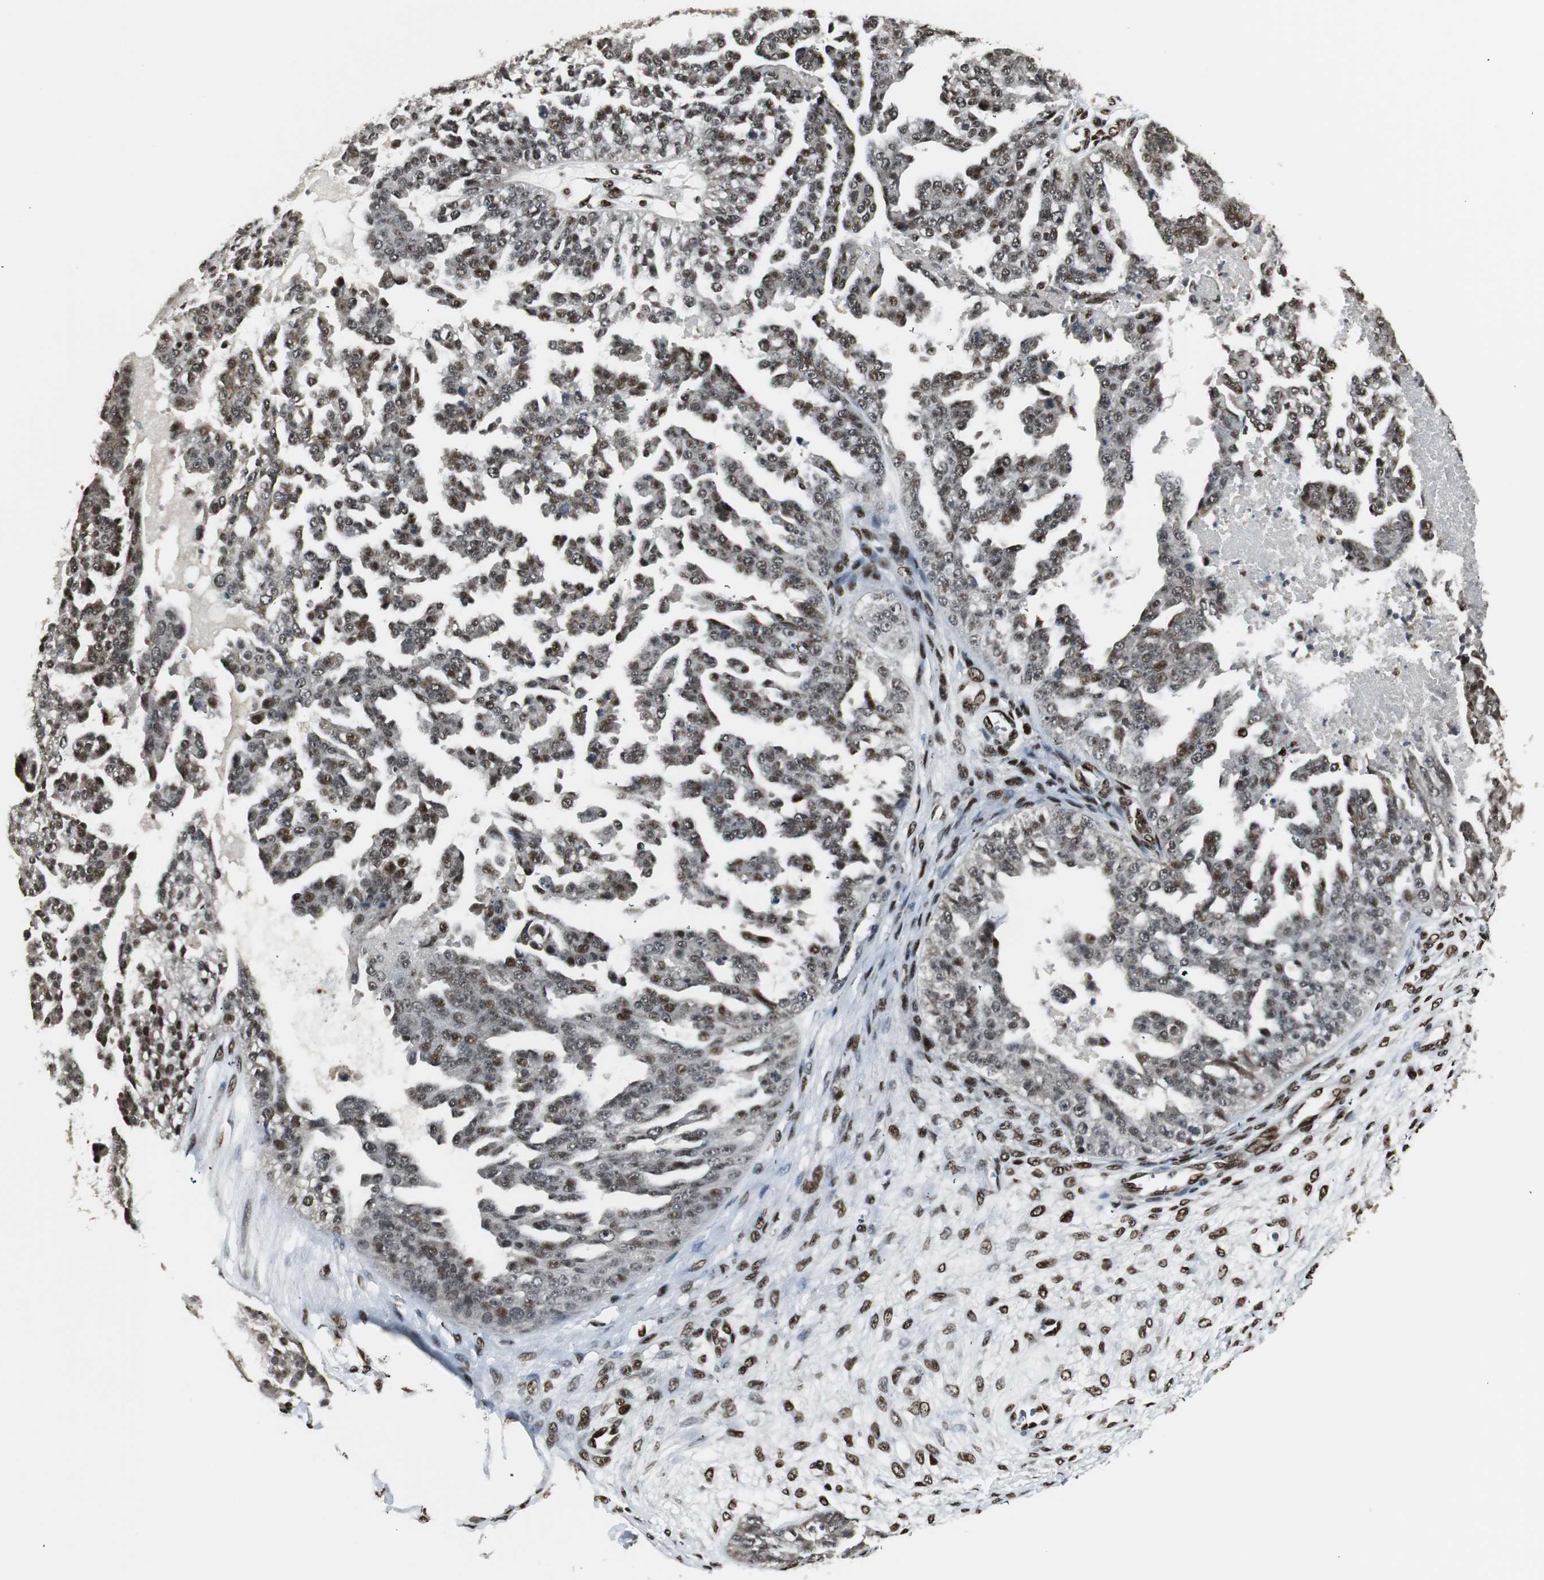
{"staining": {"intensity": "moderate", "quantity": ">75%", "location": "cytoplasmic/membranous,nuclear"}, "tissue": "ovarian cancer", "cell_type": "Tumor cells", "image_type": "cancer", "snomed": [{"axis": "morphology", "description": "Carcinoma, NOS"}, {"axis": "topography", "description": "Soft tissue"}, {"axis": "topography", "description": "Ovary"}], "caption": "A brown stain shows moderate cytoplasmic/membranous and nuclear staining of a protein in human ovarian cancer tumor cells. (DAB IHC, brown staining for protein, blue staining for nuclei).", "gene": "PARN", "patient": {"sex": "female", "age": 54}}